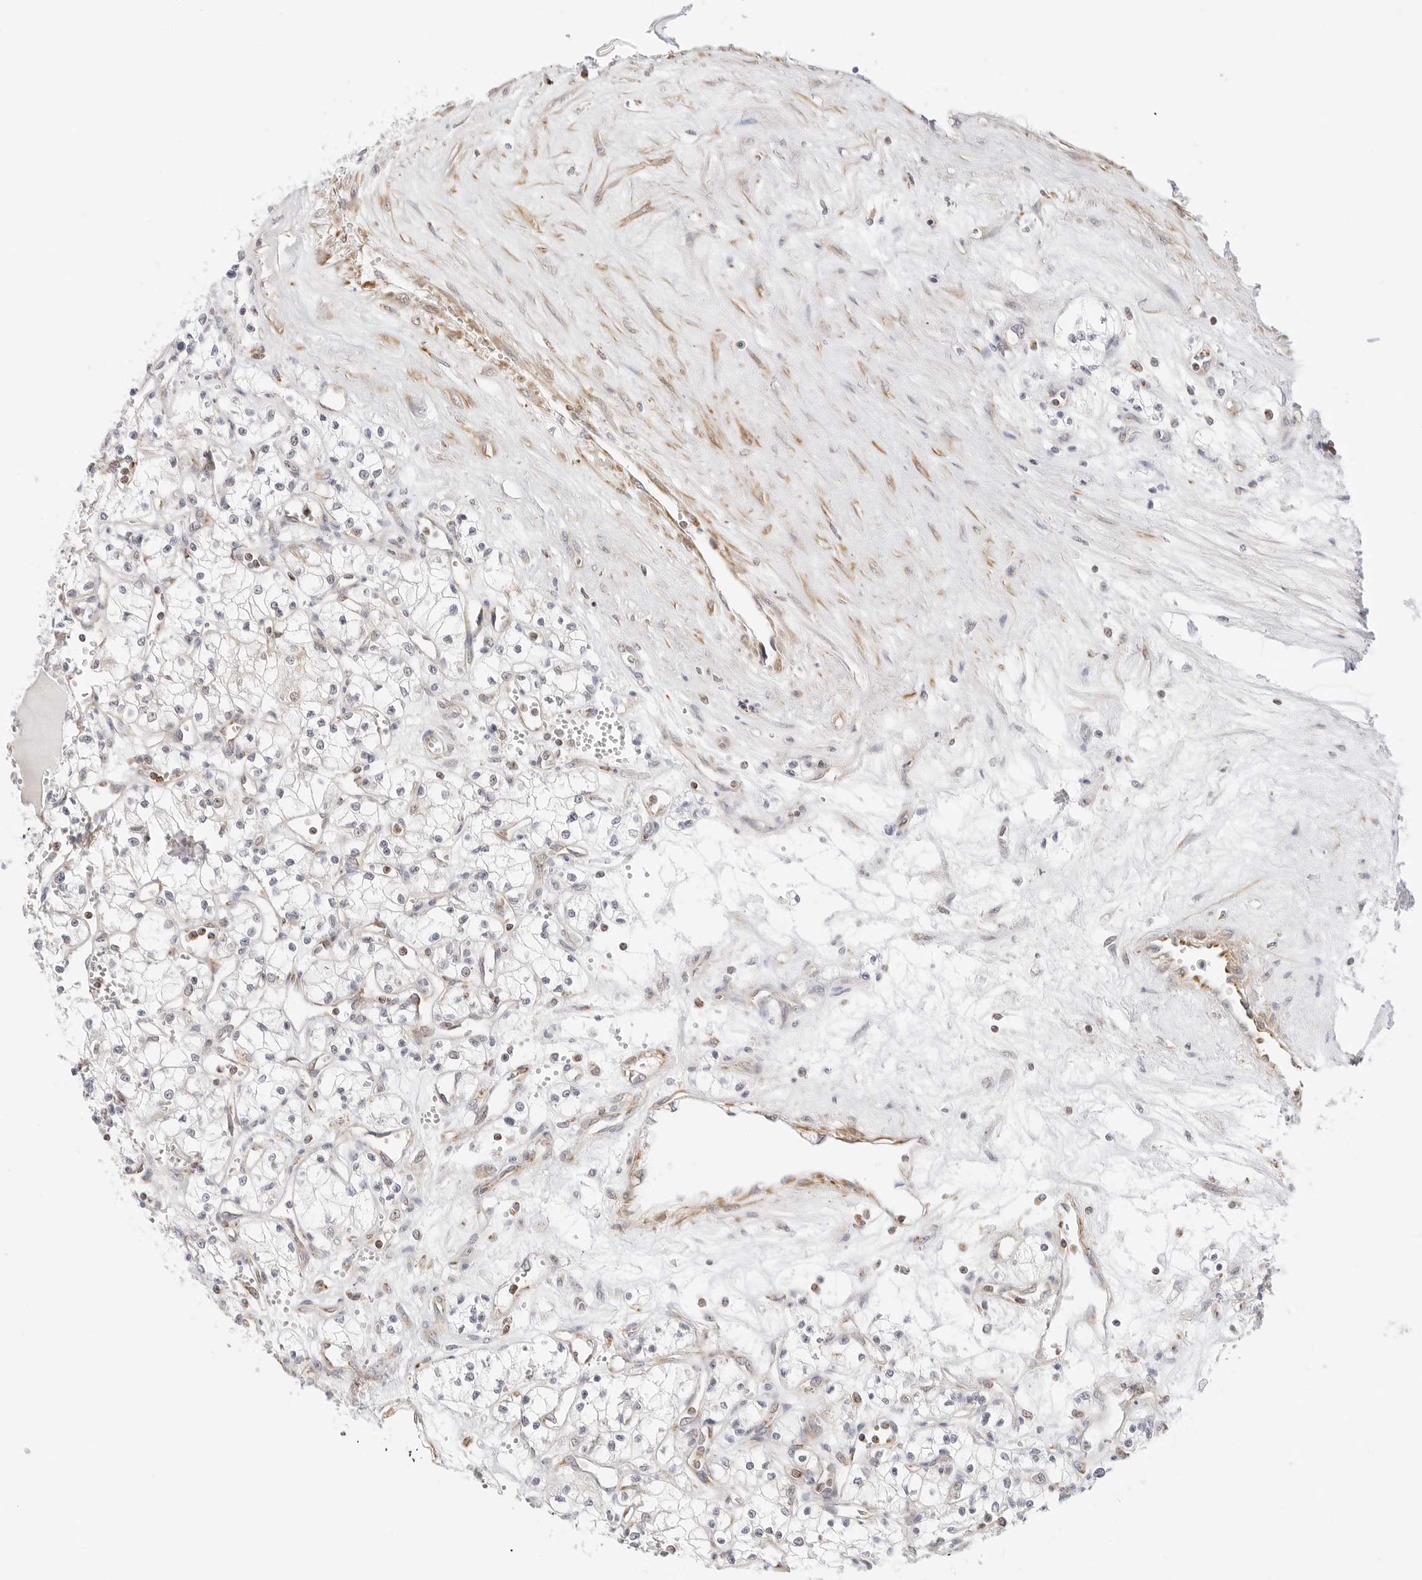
{"staining": {"intensity": "negative", "quantity": "none", "location": "none"}, "tissue": "renal cancer", "cell_type": "Tumor cells", "image_type": "cancer", "snomed": [{"axis": "morphology", "description": "Adenocarcinoma, NOS"}, {"axis": "topography", "description": "Kidney"}], "caption": "Immunohistochemistry (IHC) of renal adenocarcinoma reveals no expression in tumor cells.", "gene": "GORAB", "patient": {"sex": "male", "age": 59}}